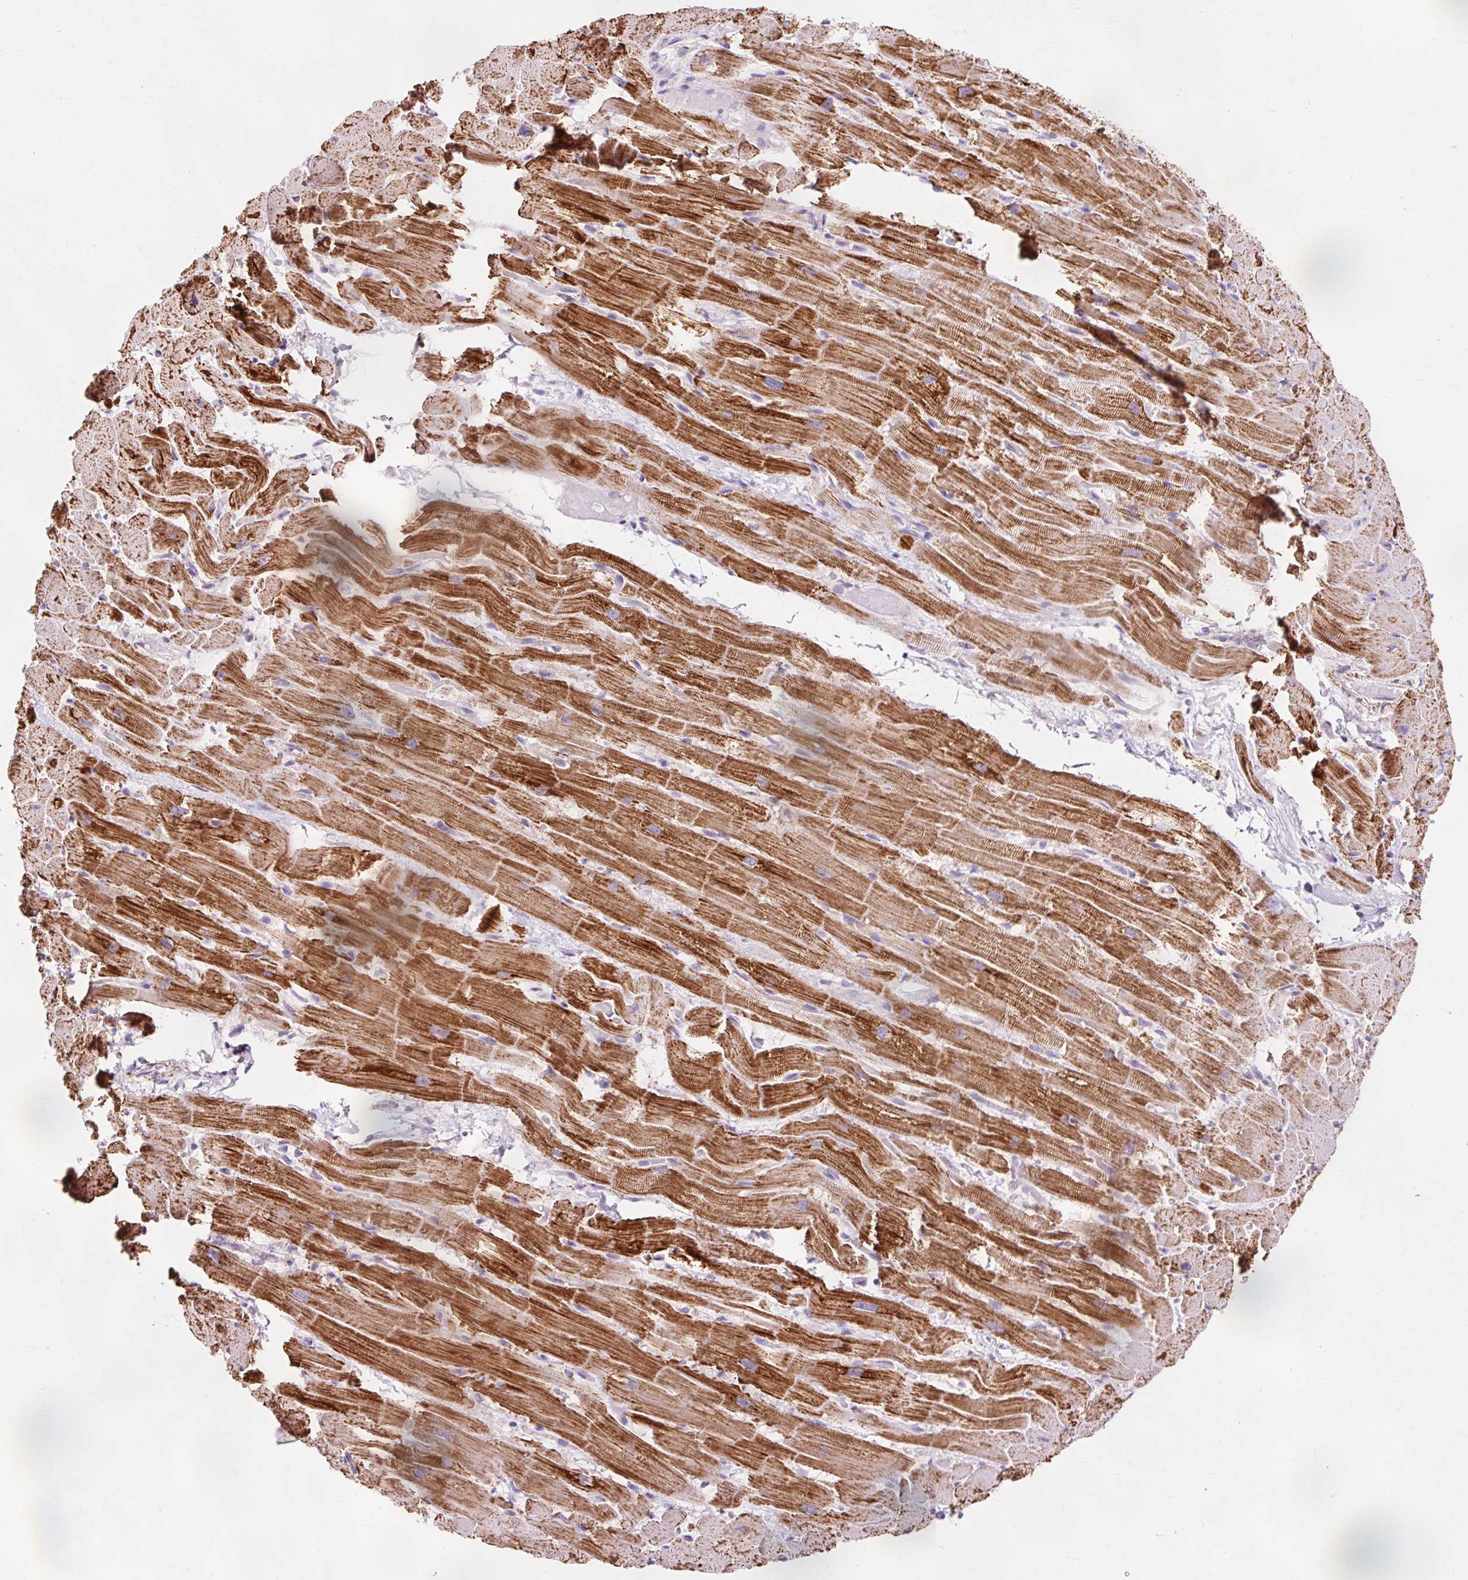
{"staining": {"intensity": "strong", "quantity": ">75%", "location": "cytoplasmic/membranous"}, "tissue": "heart muscle", "cell_type": "Cardiomyocytes", "image_type": "normal", "snomed": [{"axis": "morphology", "description": "Normal tissue, NOS"}, {"axis": "topography", "description": "Heart"}], "caption": "A high amount of strong cytoplasmic/membranous positivity is seen in about >75% of cardiomyocytes in benign heart muscle. The staining is performed using DAB brown chromogen to label protein expression. The nuclei are counter-stained blue using hematoxylin.", "gene": "ATP5PO", "patient": {"sex": "male", "age": 37}}